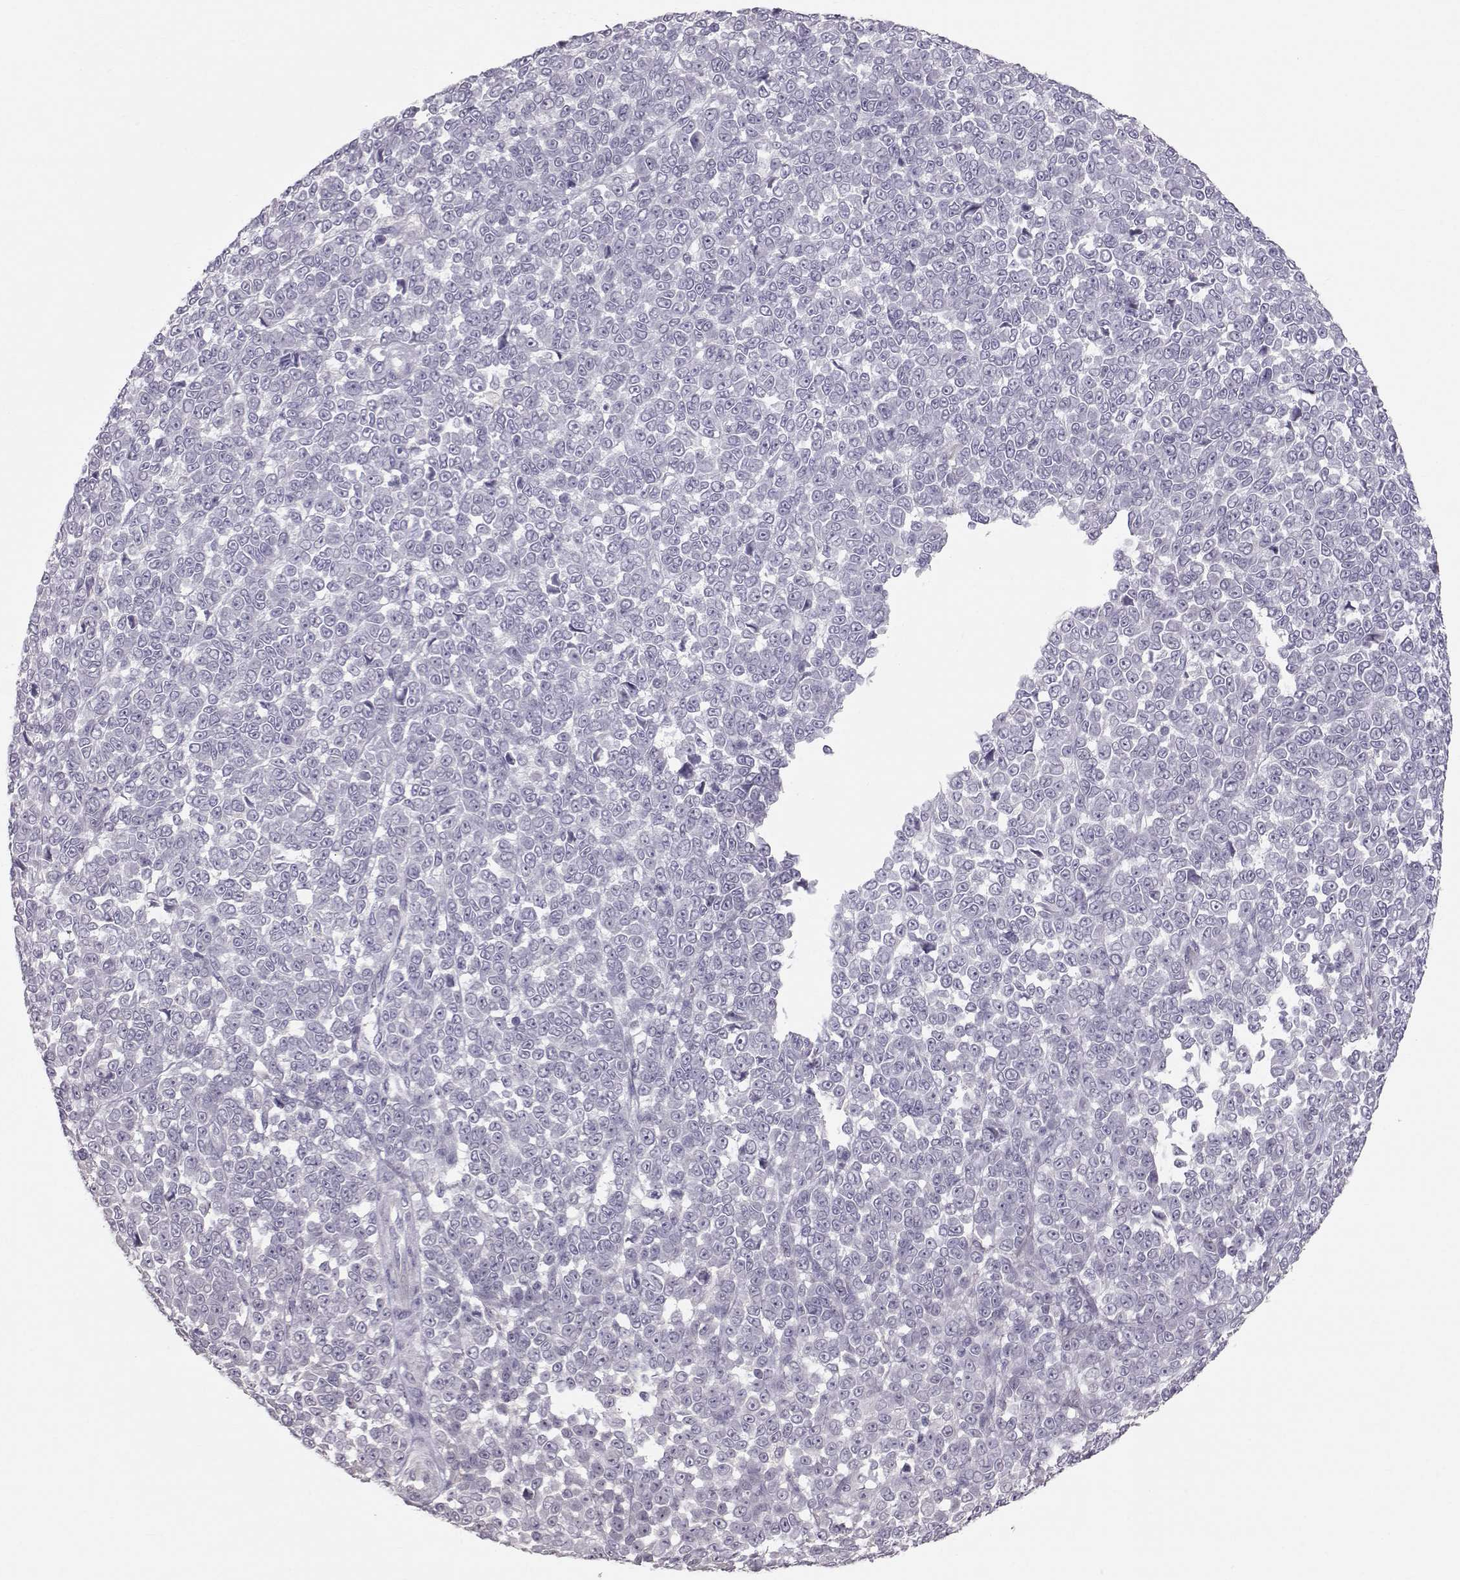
{"staining": {"intensity": "negative", "quantity": "none", "location": "none"}, "tissue": "melanoma", "cell_type": "Tumor cells", "image_type": "cancer", "snomed": [{"axis": "morphology", "description": "Malignant melanoma, NOS"}, {"axis": "topography", "description": "Skin"}], "caption": "Immunohistochemical staining of human malignant melanoma displays no significant expression in tumor cells.", "gene": "POU1F1", "patient": {"sex": "female", "age": 95}}